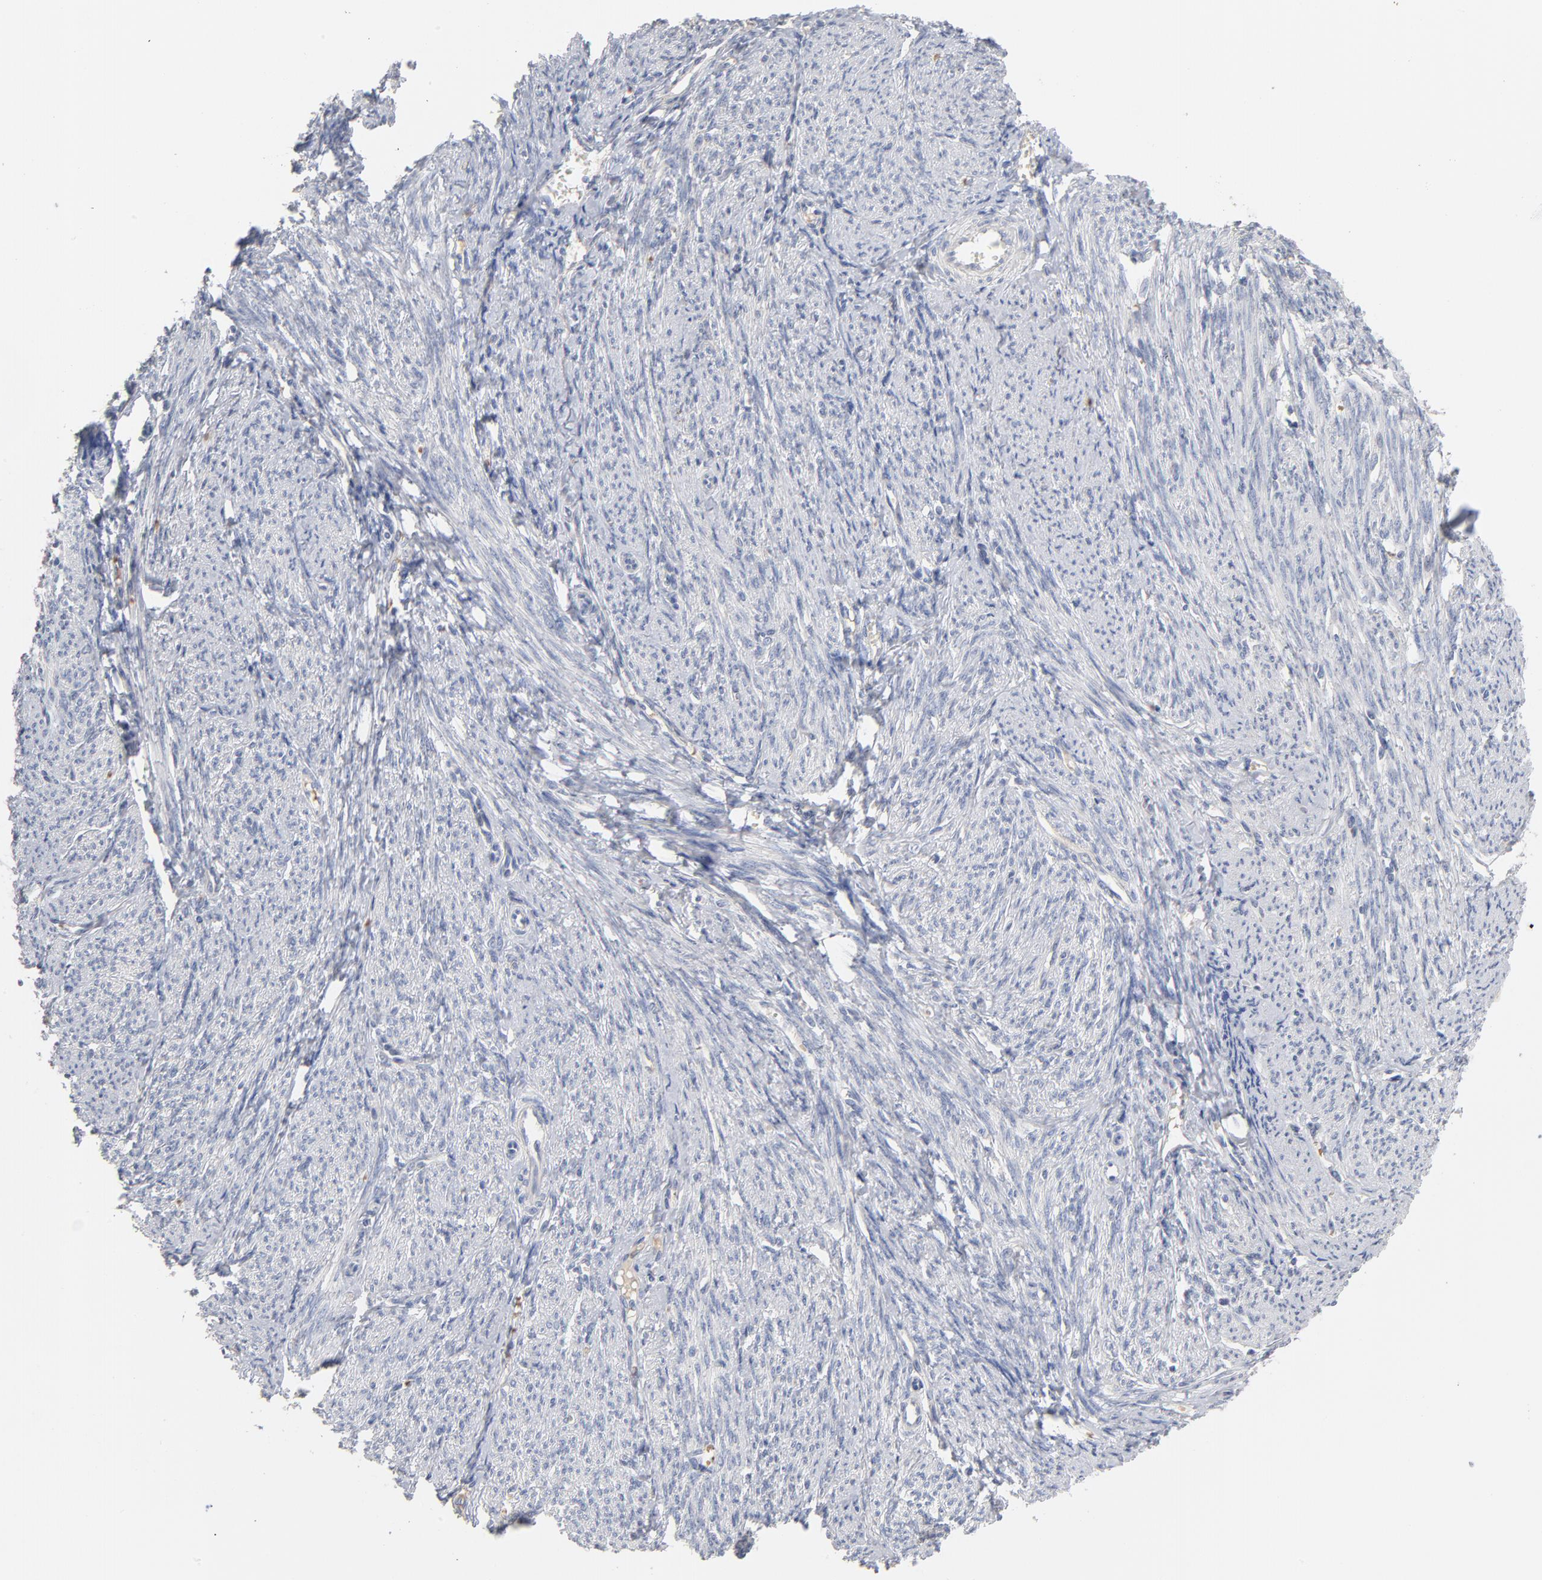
{"staining": {"intensity": "negative", "quantity": "none", "location": "none"}, "tissue": "smooth muscle", "cell_type": "Smooth muscle cells", "image_type": "normal", "snomed": [{"axis": "morphology", "description": "Normal tissue, NOS"}, {"axis": "topography", "description": "Smooth muscle"}, {"axis": "topography", "description": "Cervix"}], "caption": "Normal smooth muscle was stained to show a protein in brown. There is no significant expression in smooth muscle cells.", "gene": "DNAL4", "patient": {"sex": "female", "age": 70}}